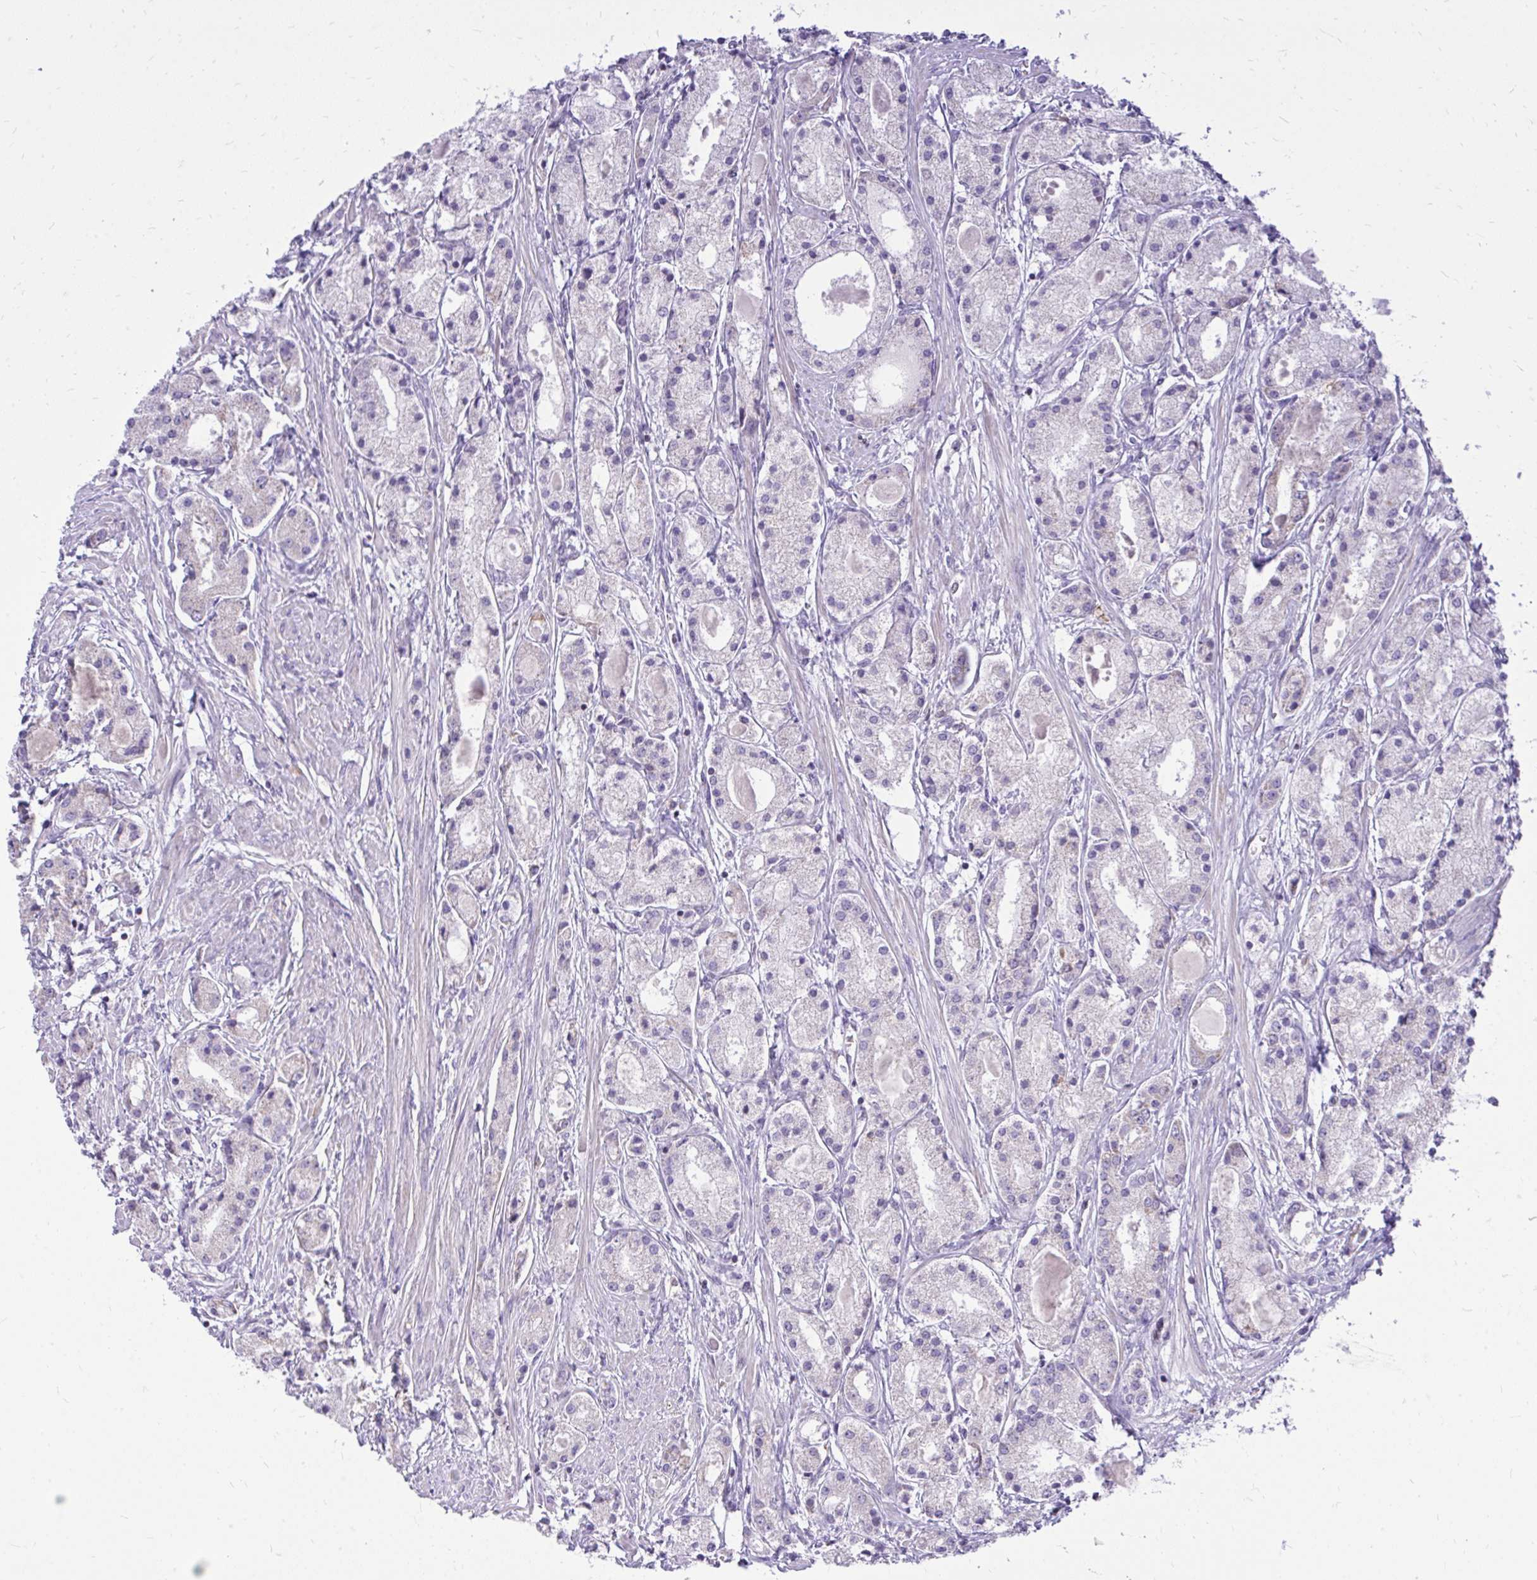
{"staining": {"intensity": "negative", "quantity": "none", "location": "none"}, "tissue": "prostate cancer", "cell_type": "Tumor cells", "image_type": "cancer", "snomed": [{"axis": "morphology", "description": "Adenocarcinoma, High grade"}, {"axis": "topography", "description": "Prostate"}], "caption": "This is an immunohistochemistry photomicrograph of human prostate cancer (adenocarcinoma (high-grade)). There is no expression in tumor cells.", "gene": "RPS6KA2", "patient": {"sex": "male", "age": 67}}